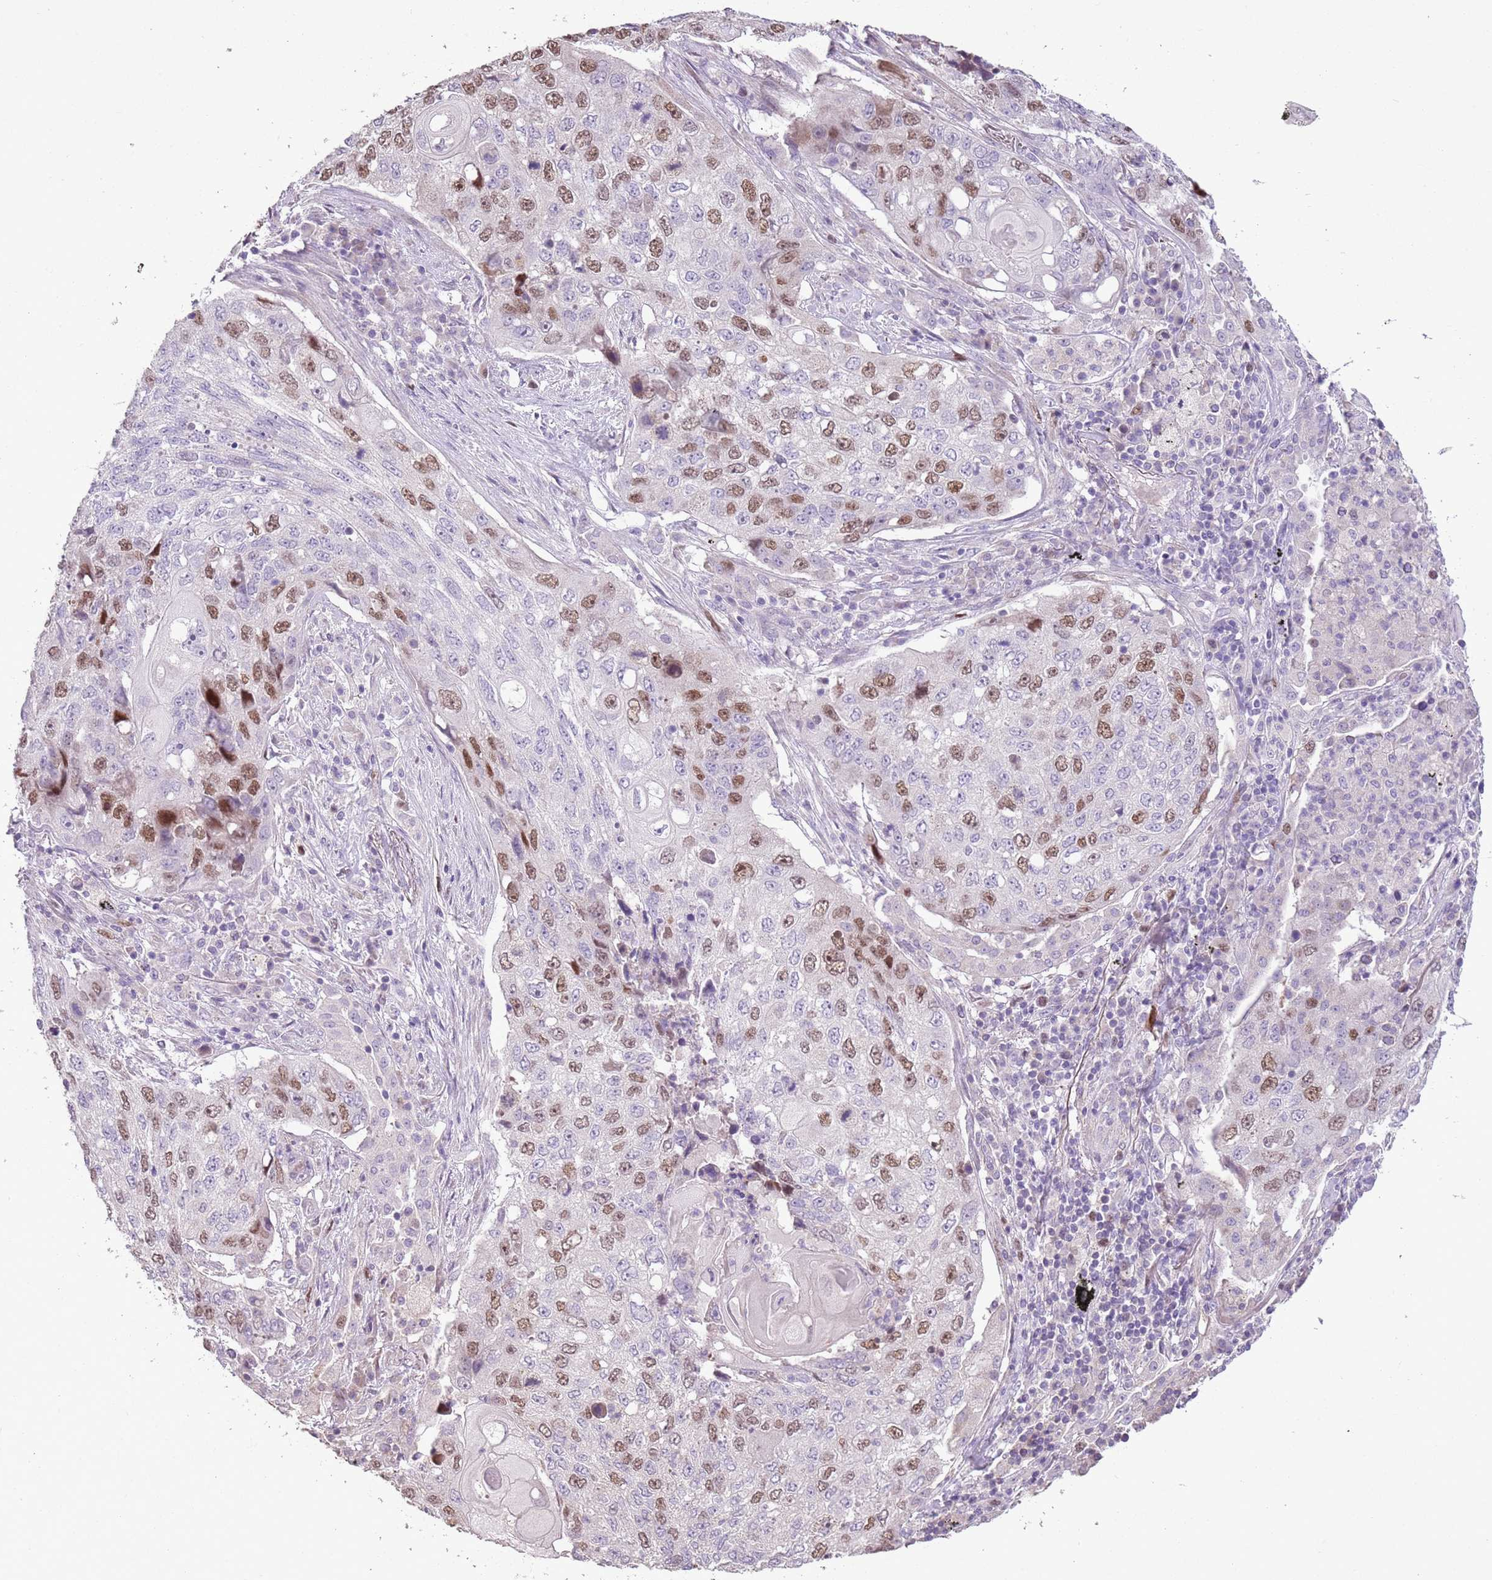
{"staining": {"intensity": "moderate", "quantity": "25%-75%", "location": "nuclear"}, "tissue": "lung cancer", "cell_type": "Tumor cells", "image_type": "cancer", "snomed": [{"axis": "morphology", "description": "Squamous cell carcinoma, NOS"}, {"axis": "topography", "description": "Lung"}], "caption": "Protein staining of lung cancer (squamous cell carcinoma) tissue reveals moderate nuclear expression in approximately 25%-75% of tumor cells. Using DAB (3,3'-diaminobenzidine) (brown) and hematoxylin (blue) stains, captured at high magnification using brightfield microscopy.", "gene": "GMNN", "patient": {"sex": "female", "age": 63}}